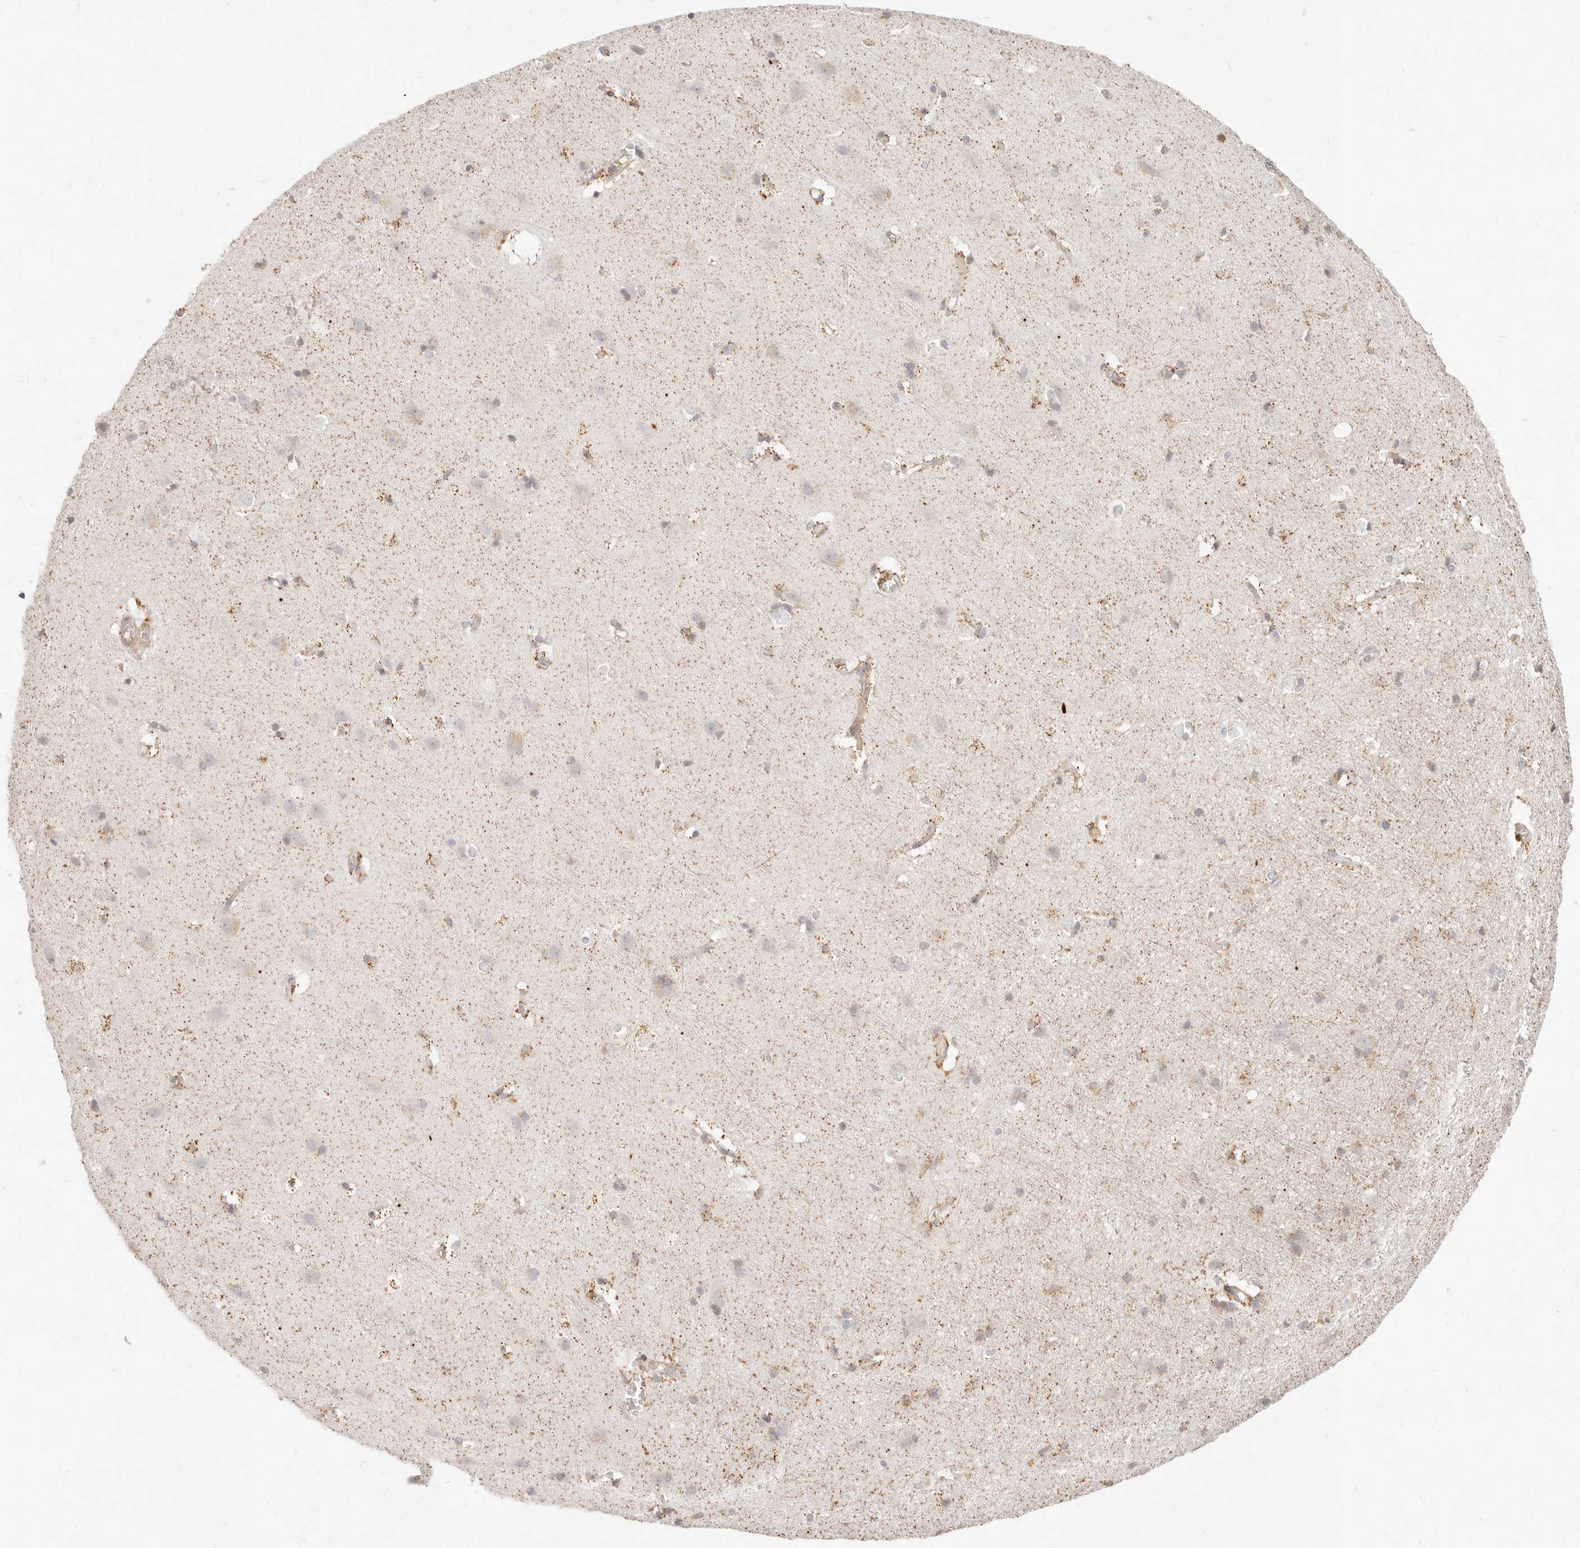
{"staining": {"intensity": "moderate", "quantity": ">75%", "location": "cytoplasmic/membranous"}, "tissue": "cerebral cortex", "cell_type": "Endothelial cells", "image_type": "normal", "snomed": [{"axis": "morphology", "description": "Normal tissue, NOS"}, {"axis": "topography", "description": "Cerebral cortex"}], "caption": "A histopathology image of human cerebral cortex stained for a protein reveals moderate cytoplasmic/membranous brown staining in endothelial cells. (DAB IHC with brightfield microscopy, high magnification).", "gene": "SASS6", "patient": {"sex": "male", "age": 54}}